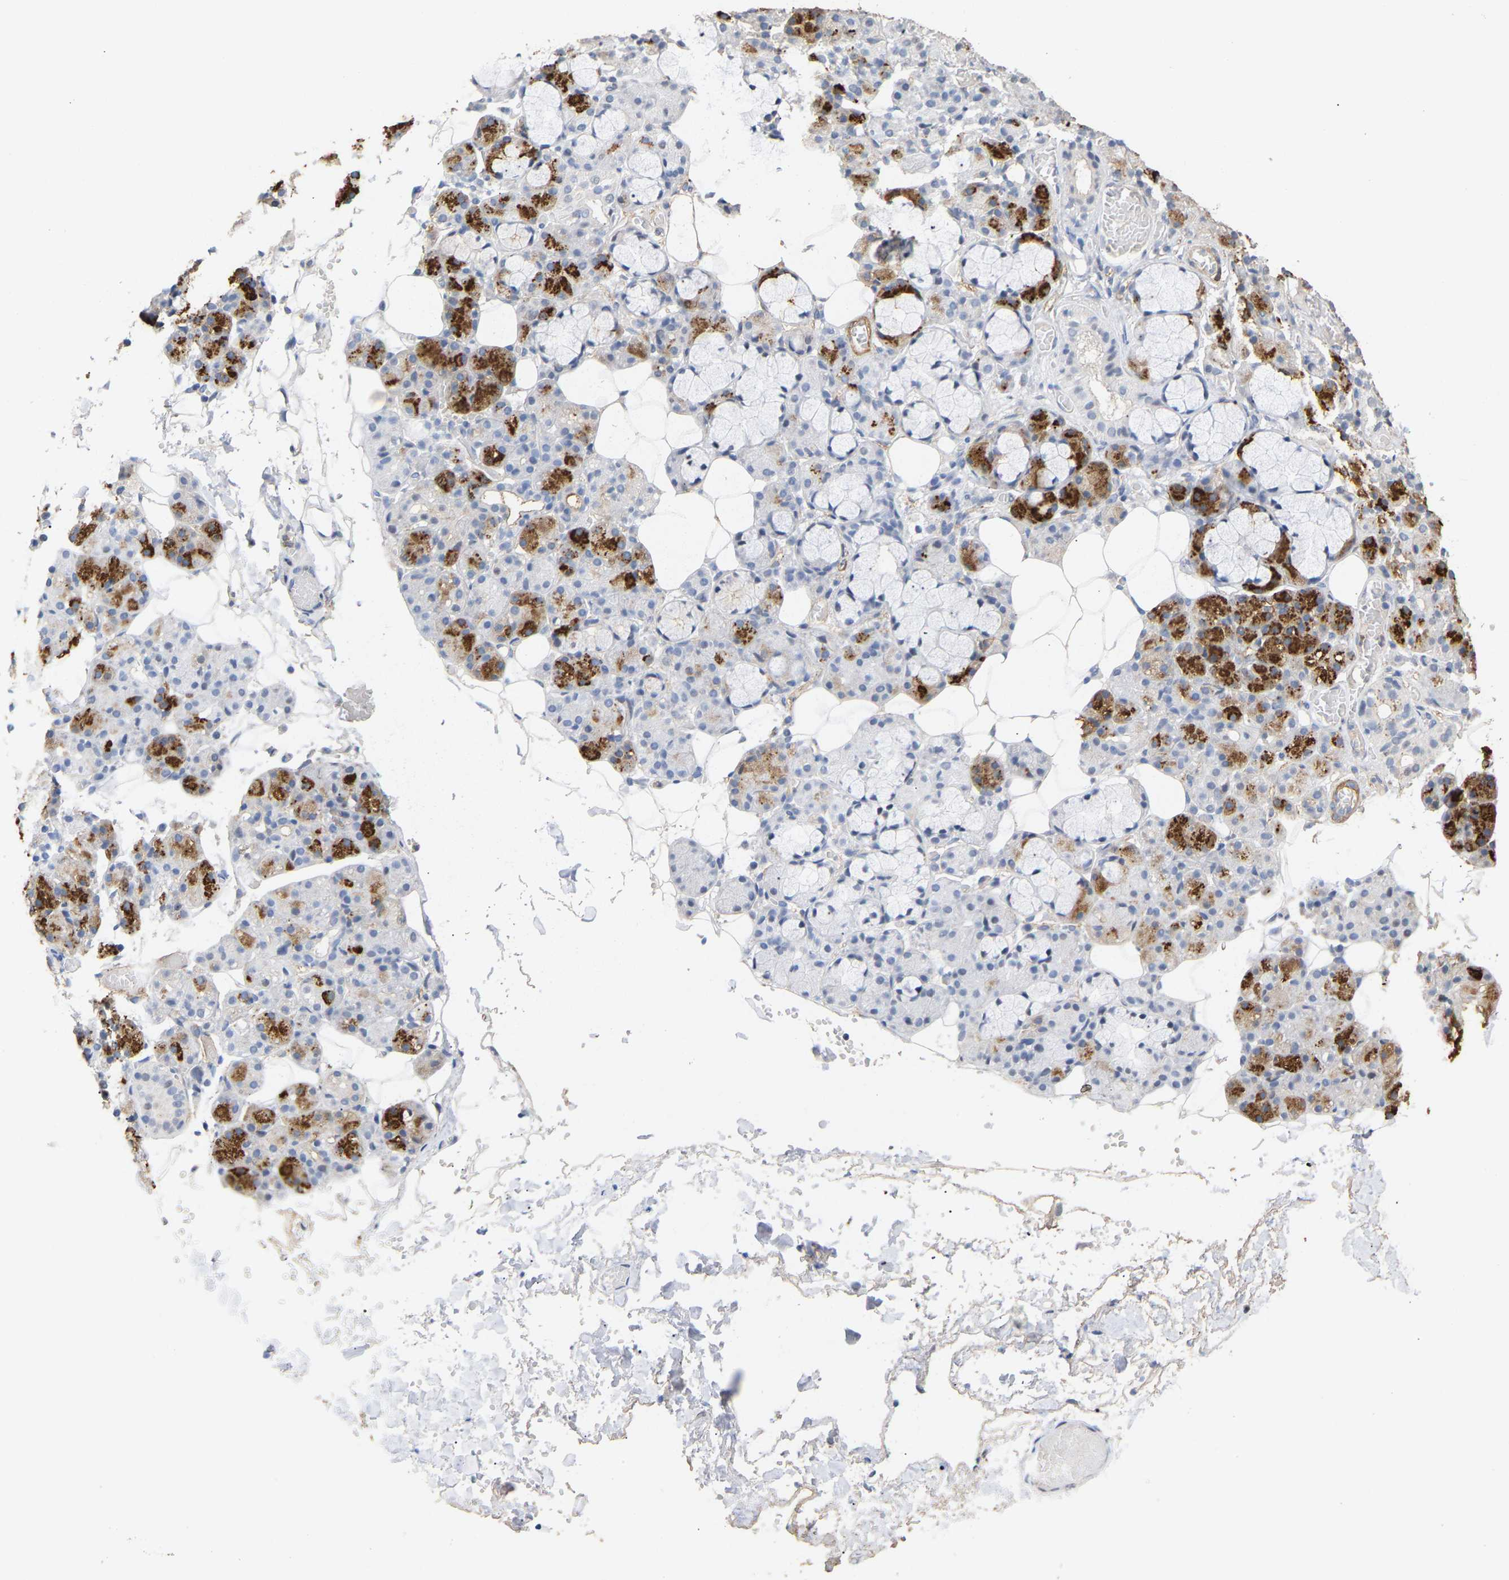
{"staining": {"intensity": "moderate", "quantity": "25%-75%", "location": "cytoplasmic/membranous"}, "tissue": "salivary gland", "cell_type": "Glandular cells", "image_type": "normal", "snomed": [{"axis": "morphology", "description": "Normal tissue, NOS"}, {"axis": "topography", "description": "Salivary gland"}], "caption": "Moderate cytoplasmic/membranous protein staining is seen in approximately 25%-75% of glandular cells in salivary gland.", "gene": "AMPH", "patient": {"sex": "male", "age": 63}}